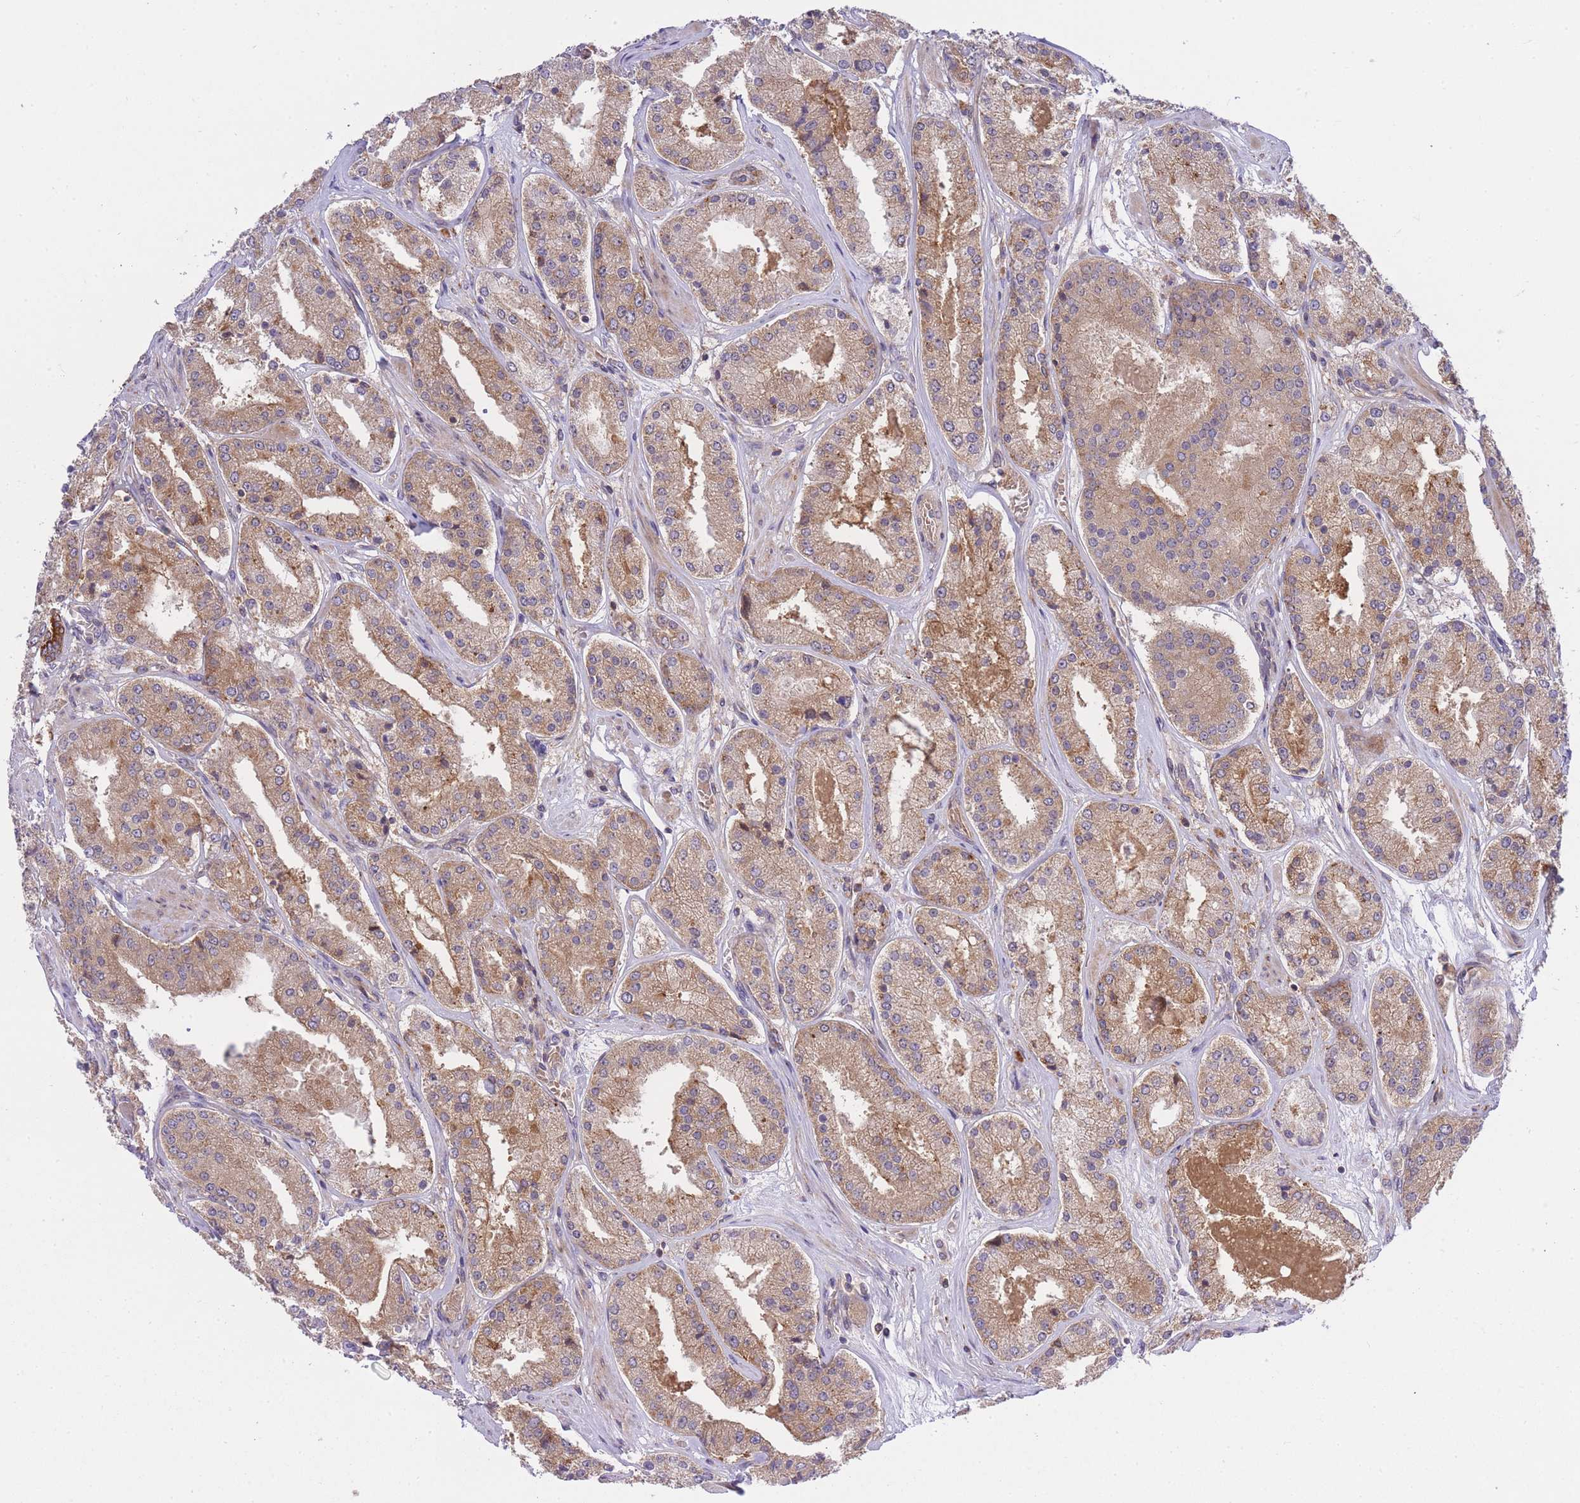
{"staining": {"intensity": "moderate", "quantity": "25%-75%", "location": "cytoplasmic/membranous"}, "tissue": "prostate cancer", "cell_type": "Tumor cells", "image_type": "cancer", "snomed": [{"axis": "morphology", "description": "Adenocarcinoma, High grade"}, {"axis": "topography", "description": "Prostate"}], "caption": "Prostate cancer (high-grade adenocarcinoma) stained with immunohistochemistry (IHC) shows moderate cytoplasmic/membranous expression in approximately 25%-75% of tumor cells. (brown staining indicates protein expression, while blue staining denotes nuclei).", "gene": "EIF2B2", "patient": {"sex": "male", "age": 63}}